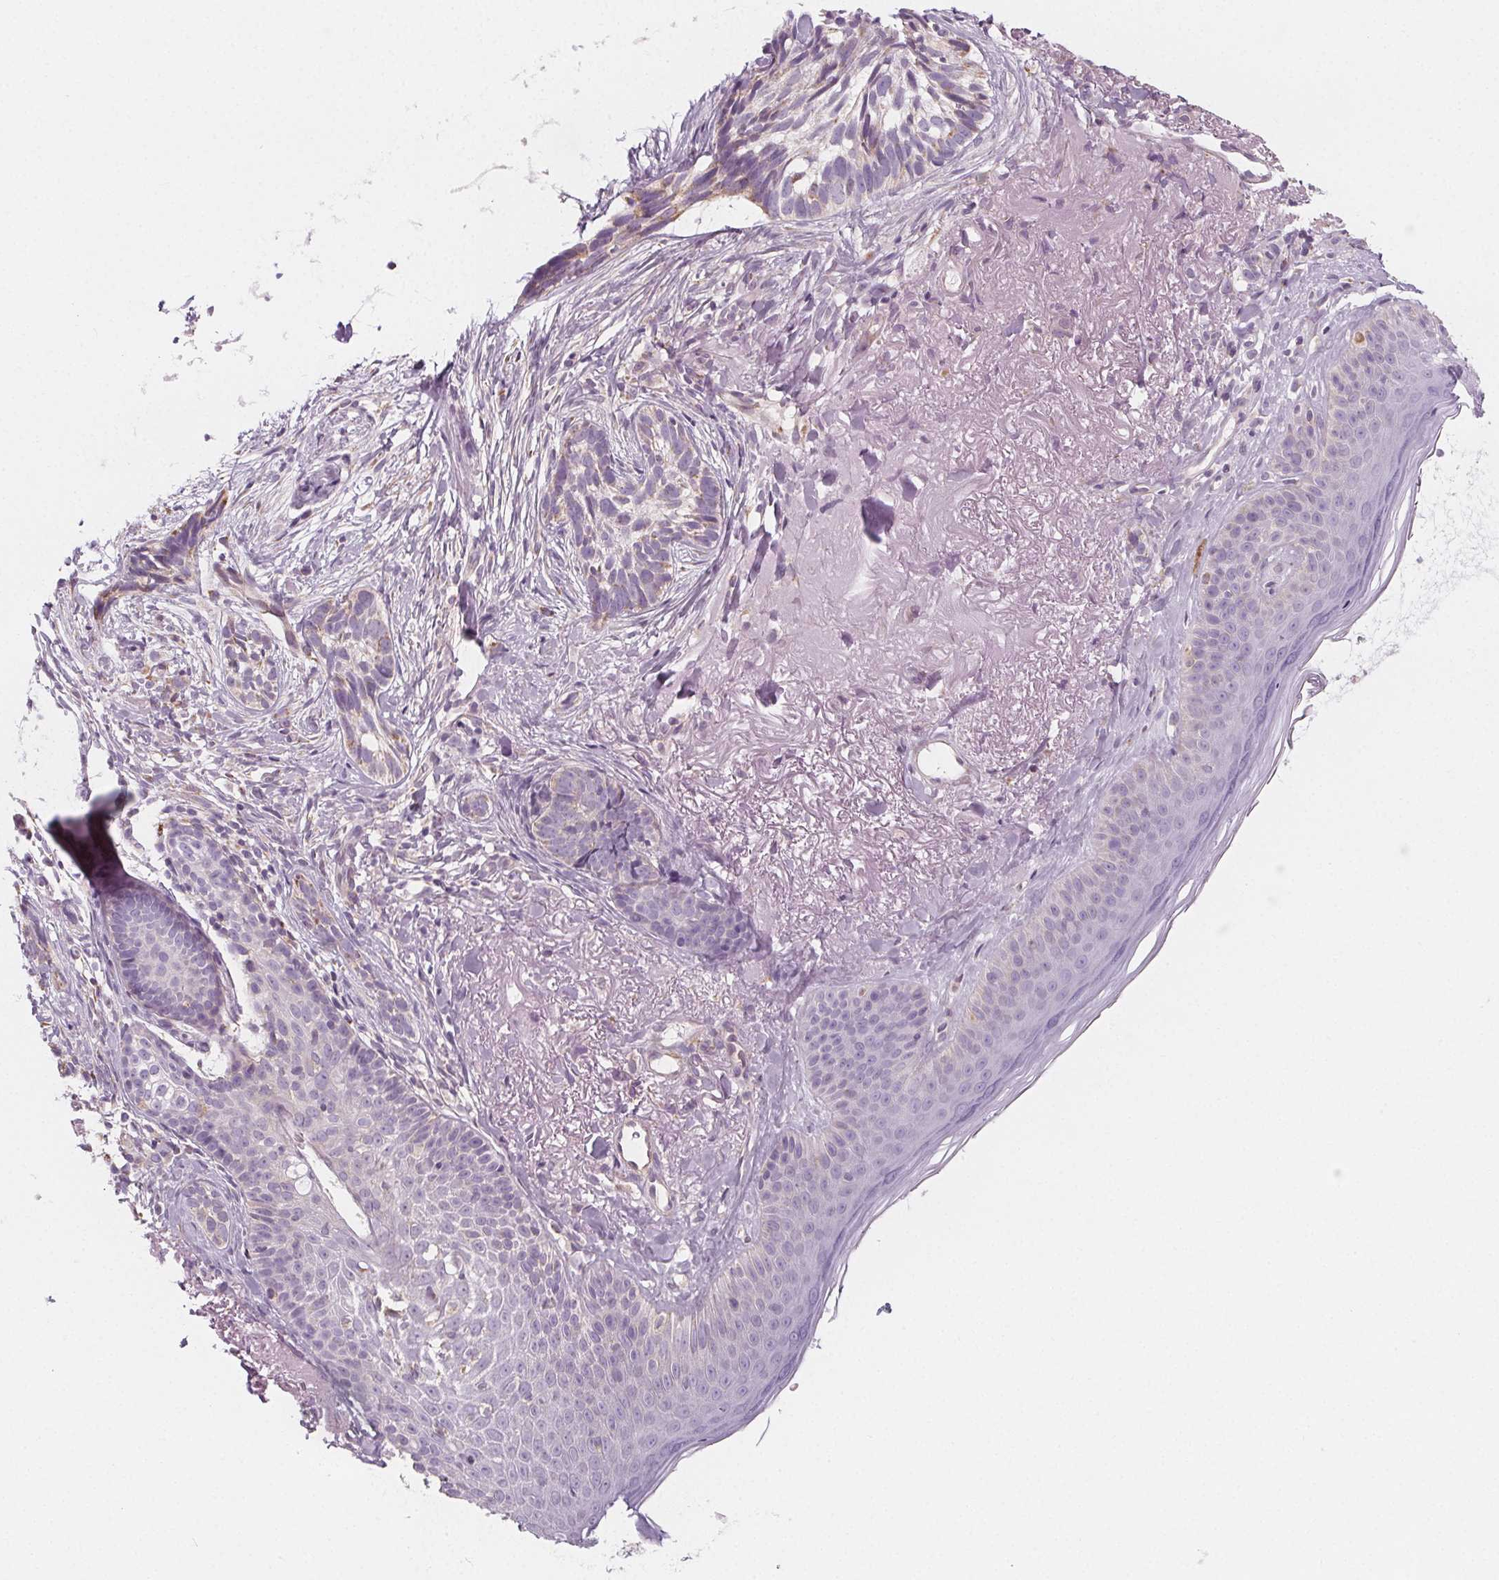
{"staining": {"intensity": "weak", "quantity": "<25%", "location": "cytoplasmic/membranous"}, "tissue": "skin cancer", "cell_type": "Tumor cells", "image_type": "cancer", "snomed": [{"axis": "morphology", "description": "Basal cell carcinoma"}, {"axis": "morphology", "description": "BCC, high aggressive"}, {"axis": "topography", "description": "Skin"}], "caption": "Immunohistochemistry (IHC) micrograph of skin basal cell carcinoma stained for a protein (brown), which exhibits no staining in tumor cells.", "gene": "IL17C", "patient": {"sex": "female", "age": 86}}